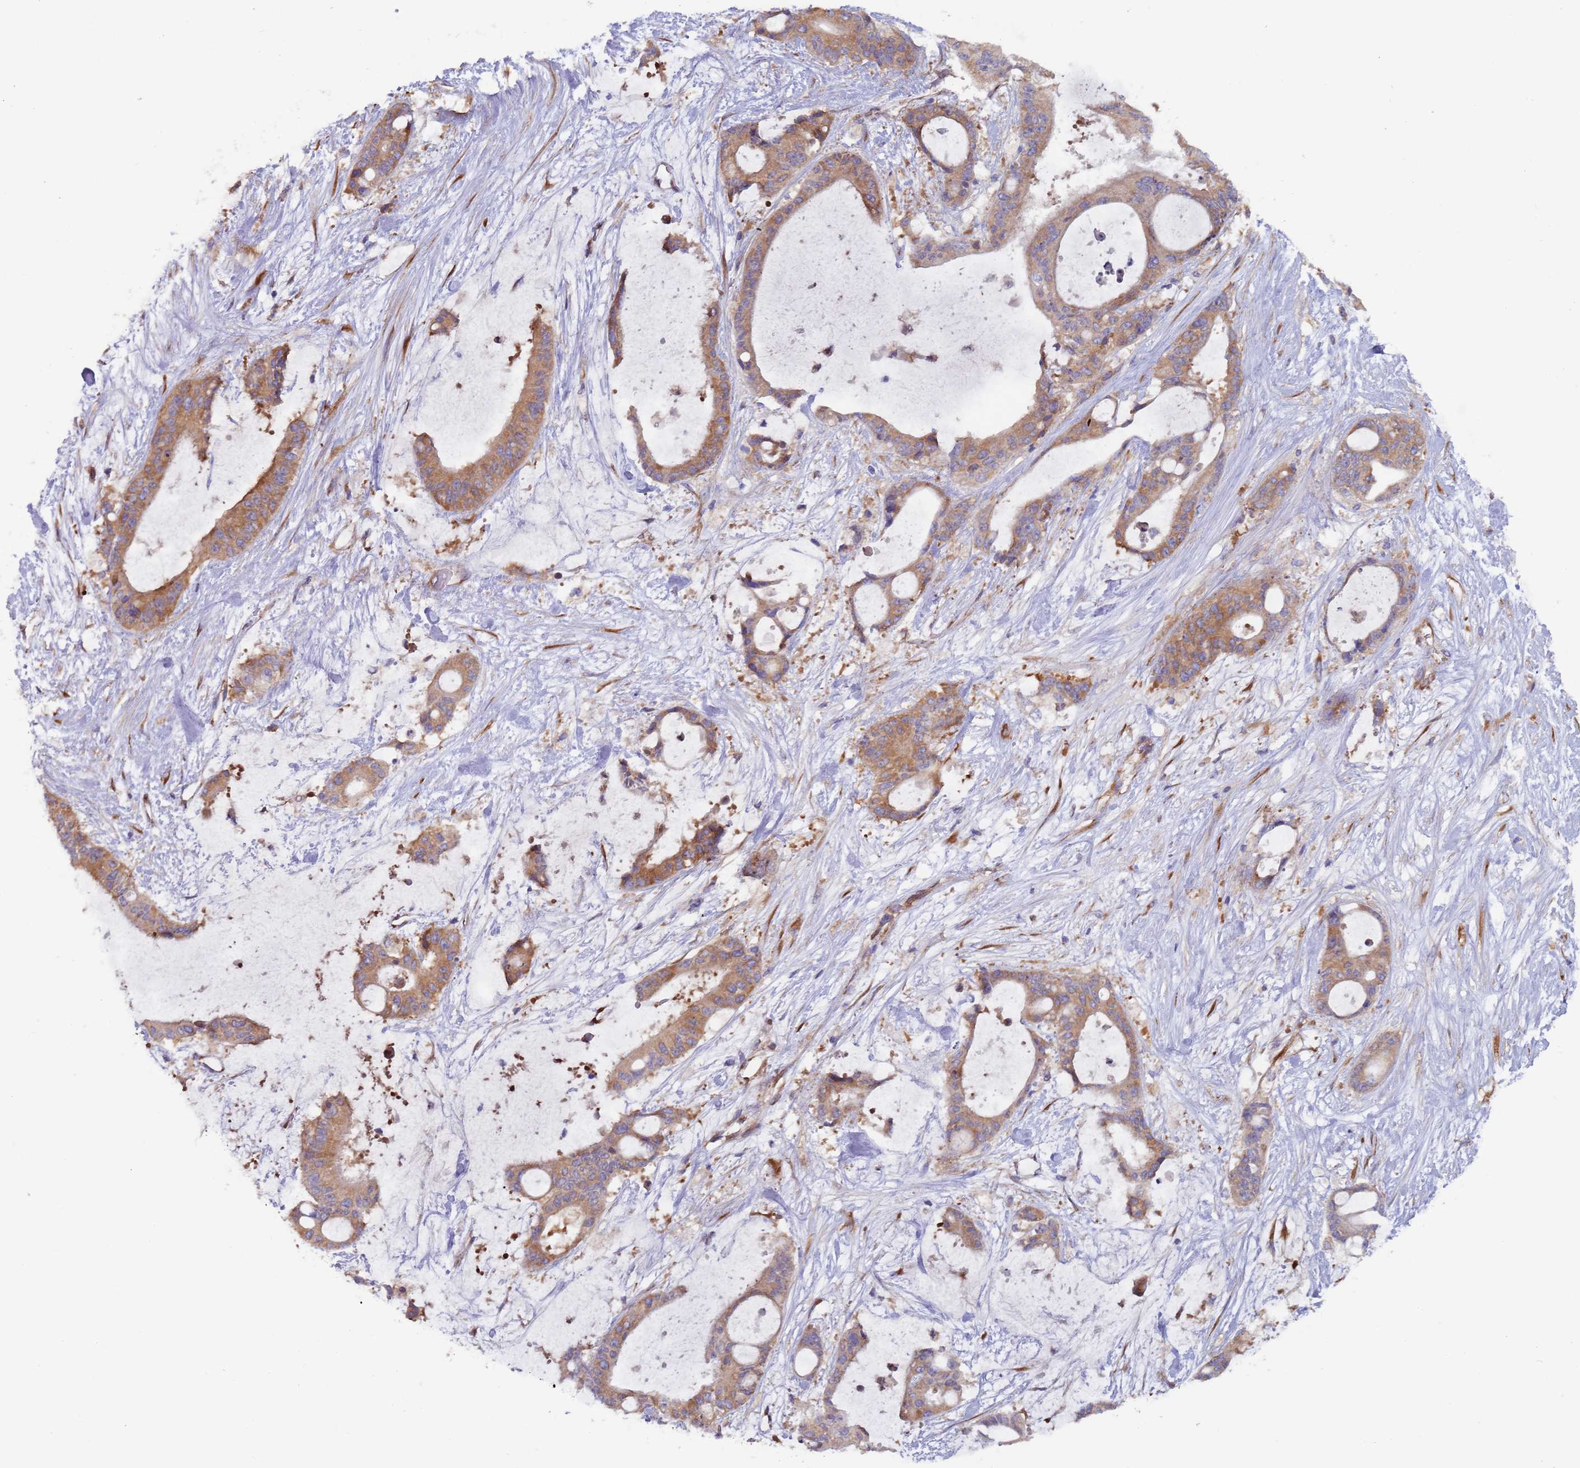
{"staining": {"intensity": "moderate", "quantity": ">75%", "location": "cytoplasmic/membranous"}, "tissue": "liver cancer", "cell_type": "Tumor cells", "image_type": "cancer", "snomed": [{"axis": "morphology", "description": "Normal tissue, NOS"}, {"axis": "morphology", "description": "Cholangiocarcinoma"}, {"axis": "topography", "description": "Liver"}, {"axis": "topography", "description": "Peripheral nerve tissue"}], "caption": "Moderate cytoplasmic/membranous protein positivity is identified in about >75% of tumor cells in liver cancer (cholangiocarcinoma).", "gene": "ZNF844", "patient": {"sex": "female", "age": 73}}